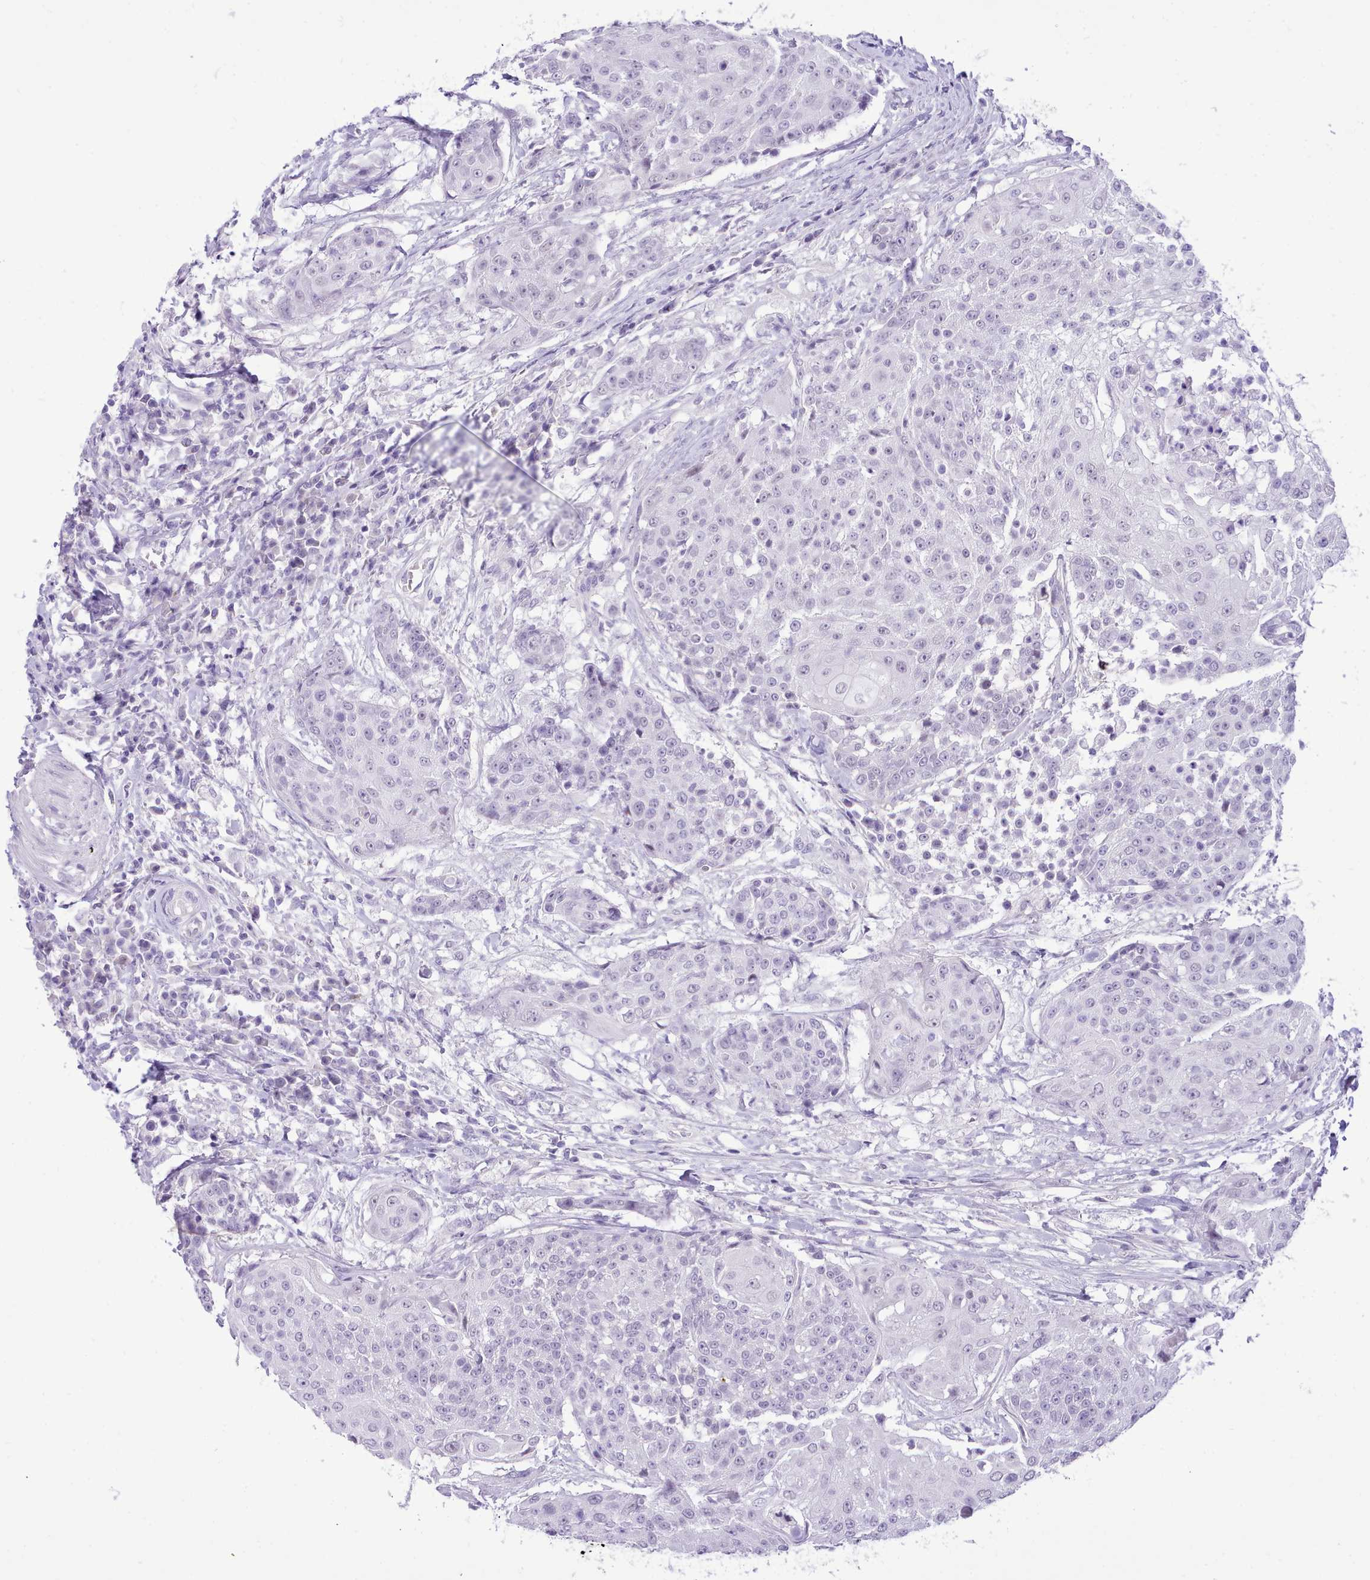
{"staining": {"intensity": "negative", "quantity": "none", "location": "none"}, "tissue": "urothelial cancer", "cell_type": "Tumor cells", "image_type": "cancer", "snomed": [{"axis": "morphology", "description": "Urothelial carcinoma, High grade"}, {"axis": "topography", "description": "Urinary bladder"}], "caption": "Immunohistochemical staining of human urothelial cancer displays no significant expression in tumor cells.", "gene": "LRRC37A", "patient": {"sex": "female", "age": 63}}